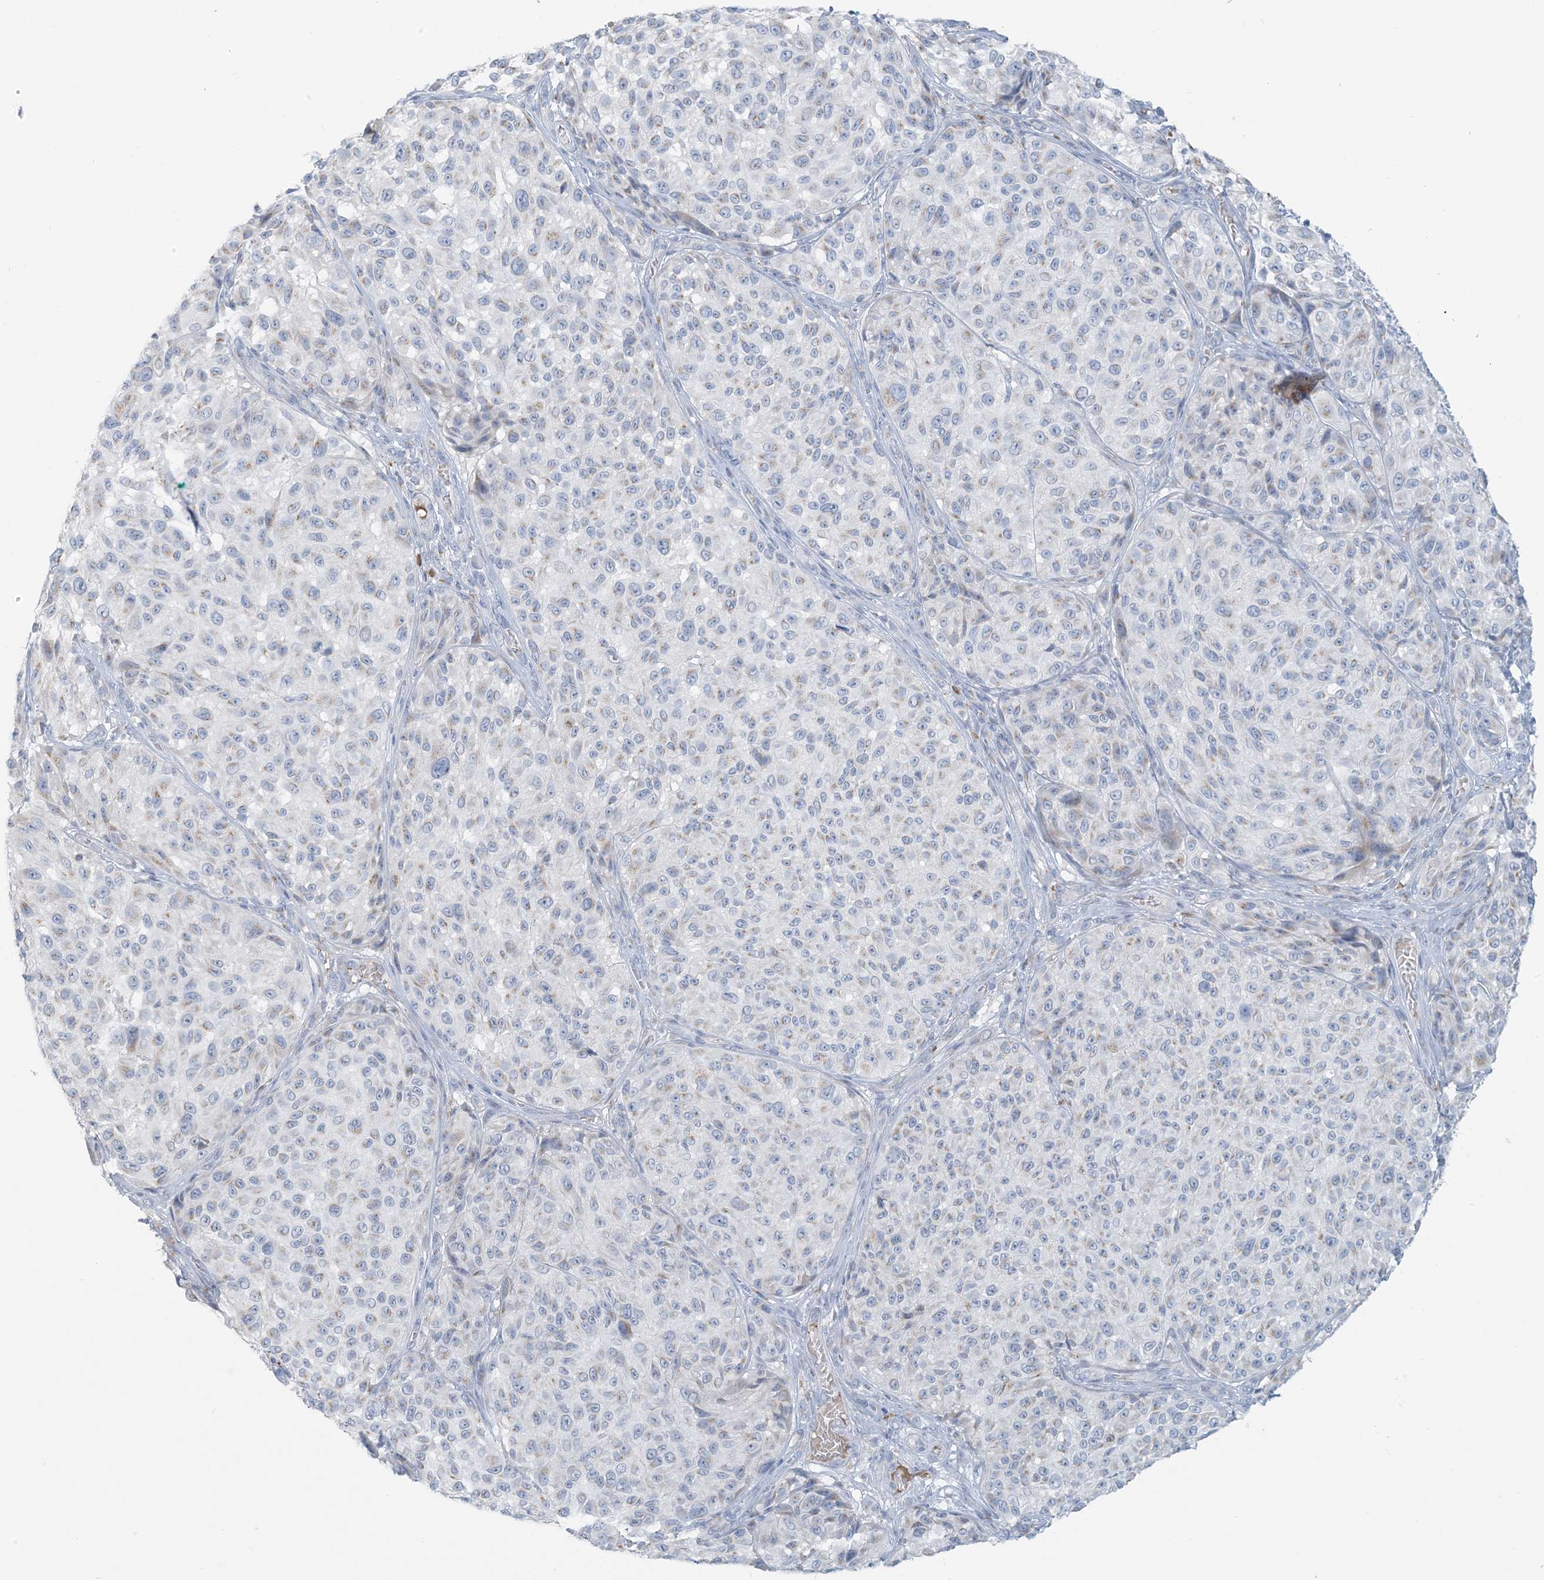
{"staining": {"intensity": "weak", "quantity": "<25%", "location": "cytoplasmic/membranous"}, "tissue": "melanoma", "cell_type": "Tumor cells", "image_type": "cancer", "snomed": [{"axis": "morphology", "description": "Malignant melanoma, NOS"}, {"axis": "topography", "description": "Skin"}], "caption": "Immunohistochemistry of melanoma displays no expression in tumor cells. (Brightfield microscopy of DAB immunohistochemistry (IHC) at high magnification).", "gene": "SCML1", "patient": {"sex": "male", "age": 83}}